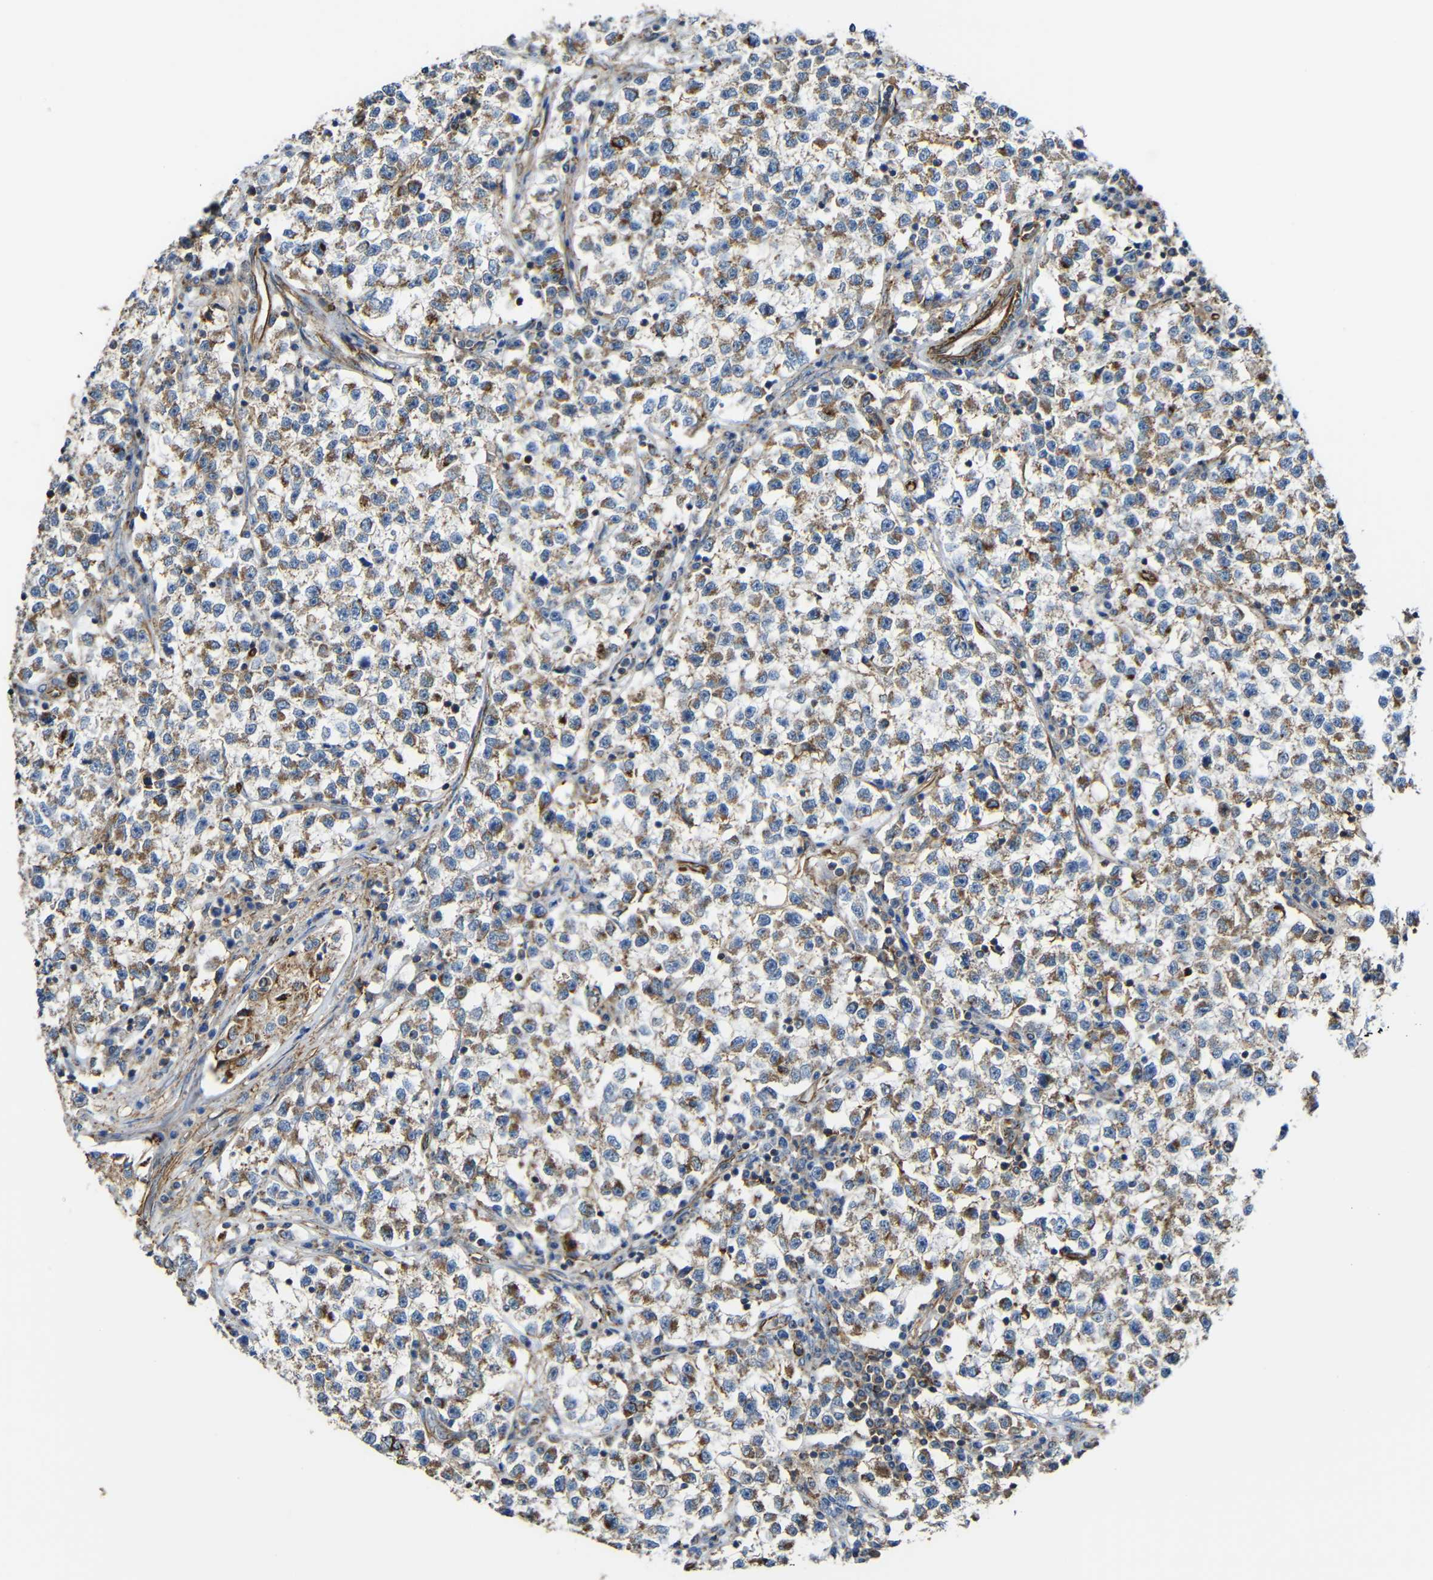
{"staining": {"intensity": "moderate", "quantity": ">75%", "location": "cytoplasmic/membranous"}, "tissue": "testis cancer", "cell_type": "Tumor cells", "image_type": "cancer", "snomed": [{"axis": "morphology", "description": "Seminoma, NOS"}, {"axis": "topography", "description": "Testis"}], "caption": "Immunohistochemical staining of testis cancer (seminoma) exhibits medium levels of moderate cytoplasmic/membranous staining in approximately >75% of tumor cells.", "gene": "IGSF10", "patient": {"sex": "male", "age": 22}}